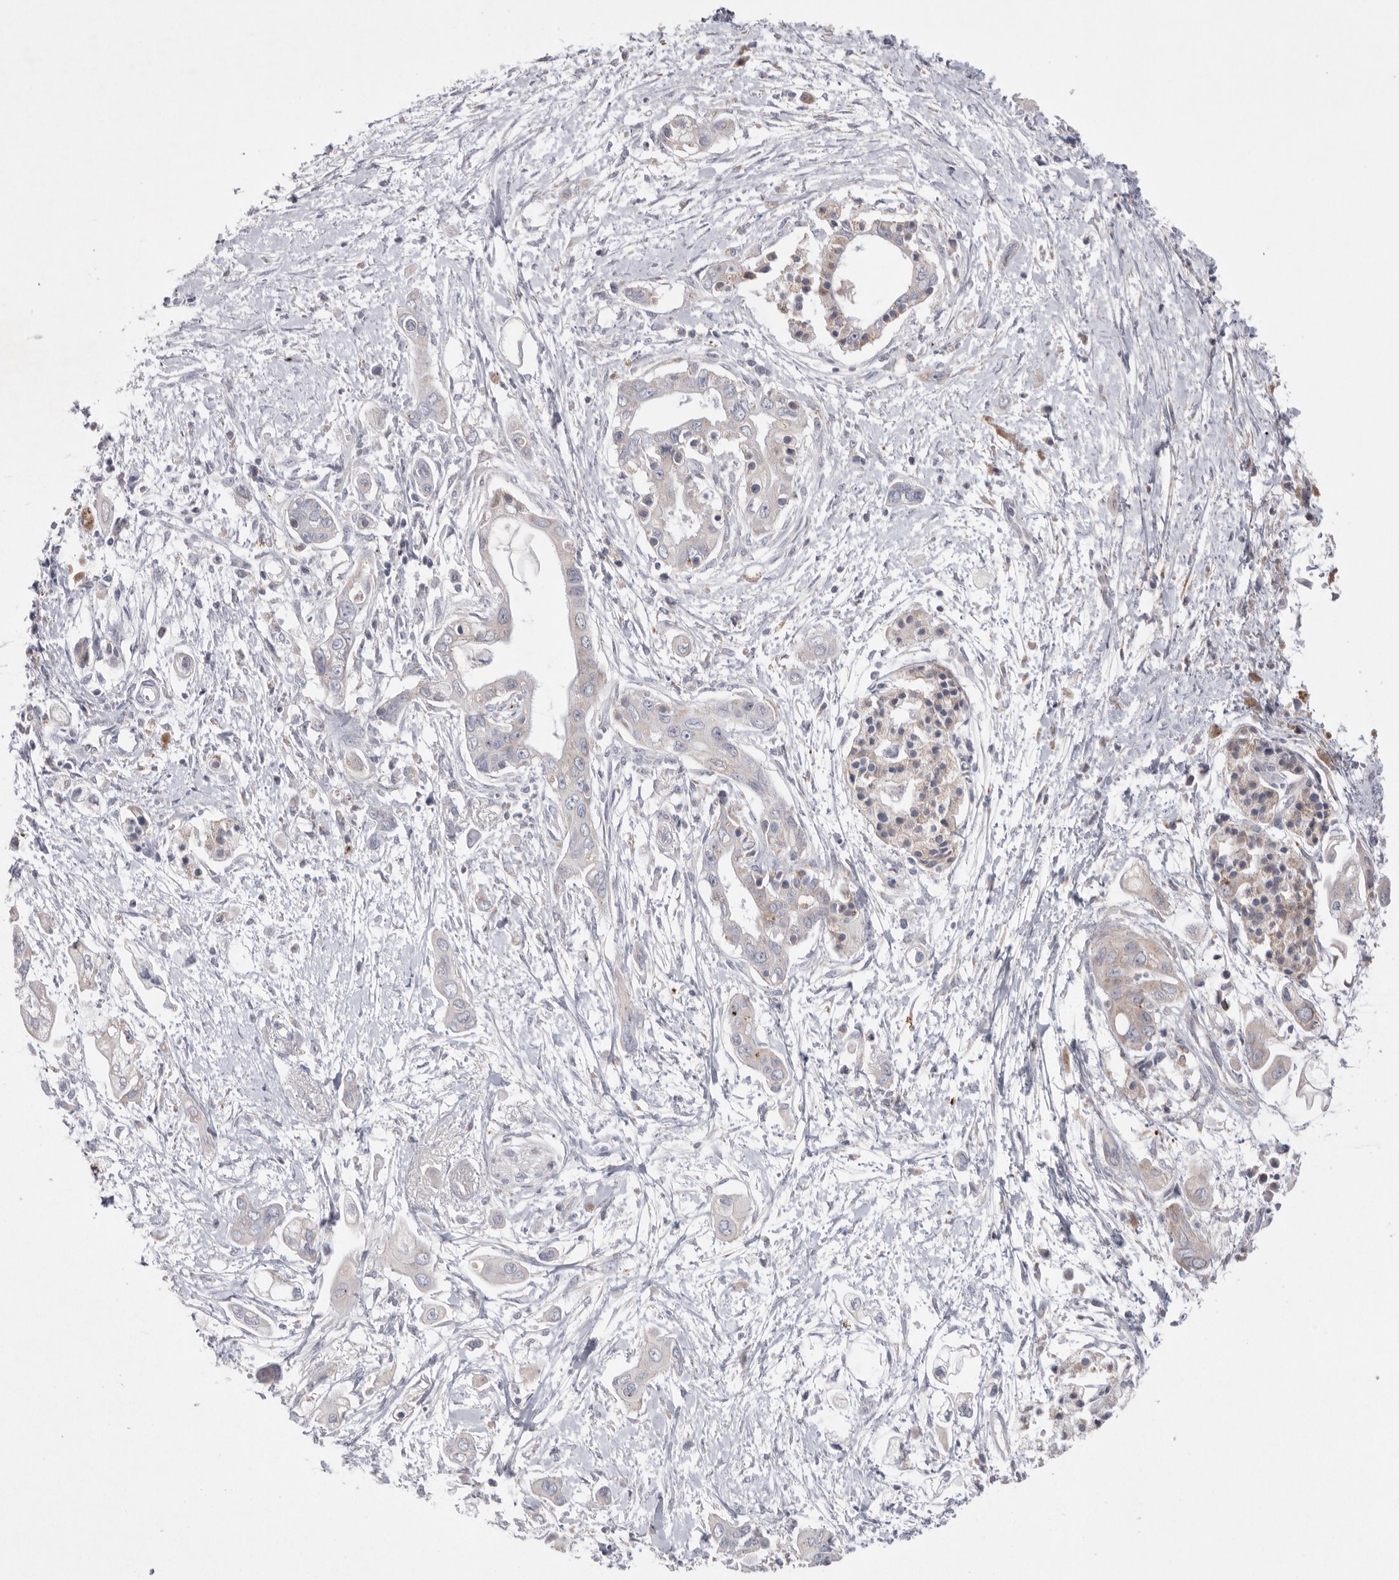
{"staining": {"intensity": "negative", "quantity": "none", "location": "none"}, "tissue": "pancreatic cancer", "cell_type": "Tumor cells", "image_type": "cancer", "snomed": [{"axis": "morphology", "description": "Adenocarcinoma, NOS"}, {"axis": "topography", "description": "Pancreas"}], "caption": "A micrograph of pancreatic adenocarcinoma stained for a protein demonstrates no brown staining in tumor cells.", "gene": "VDAC3", "patient": {"sex": "male", "age": 59}}